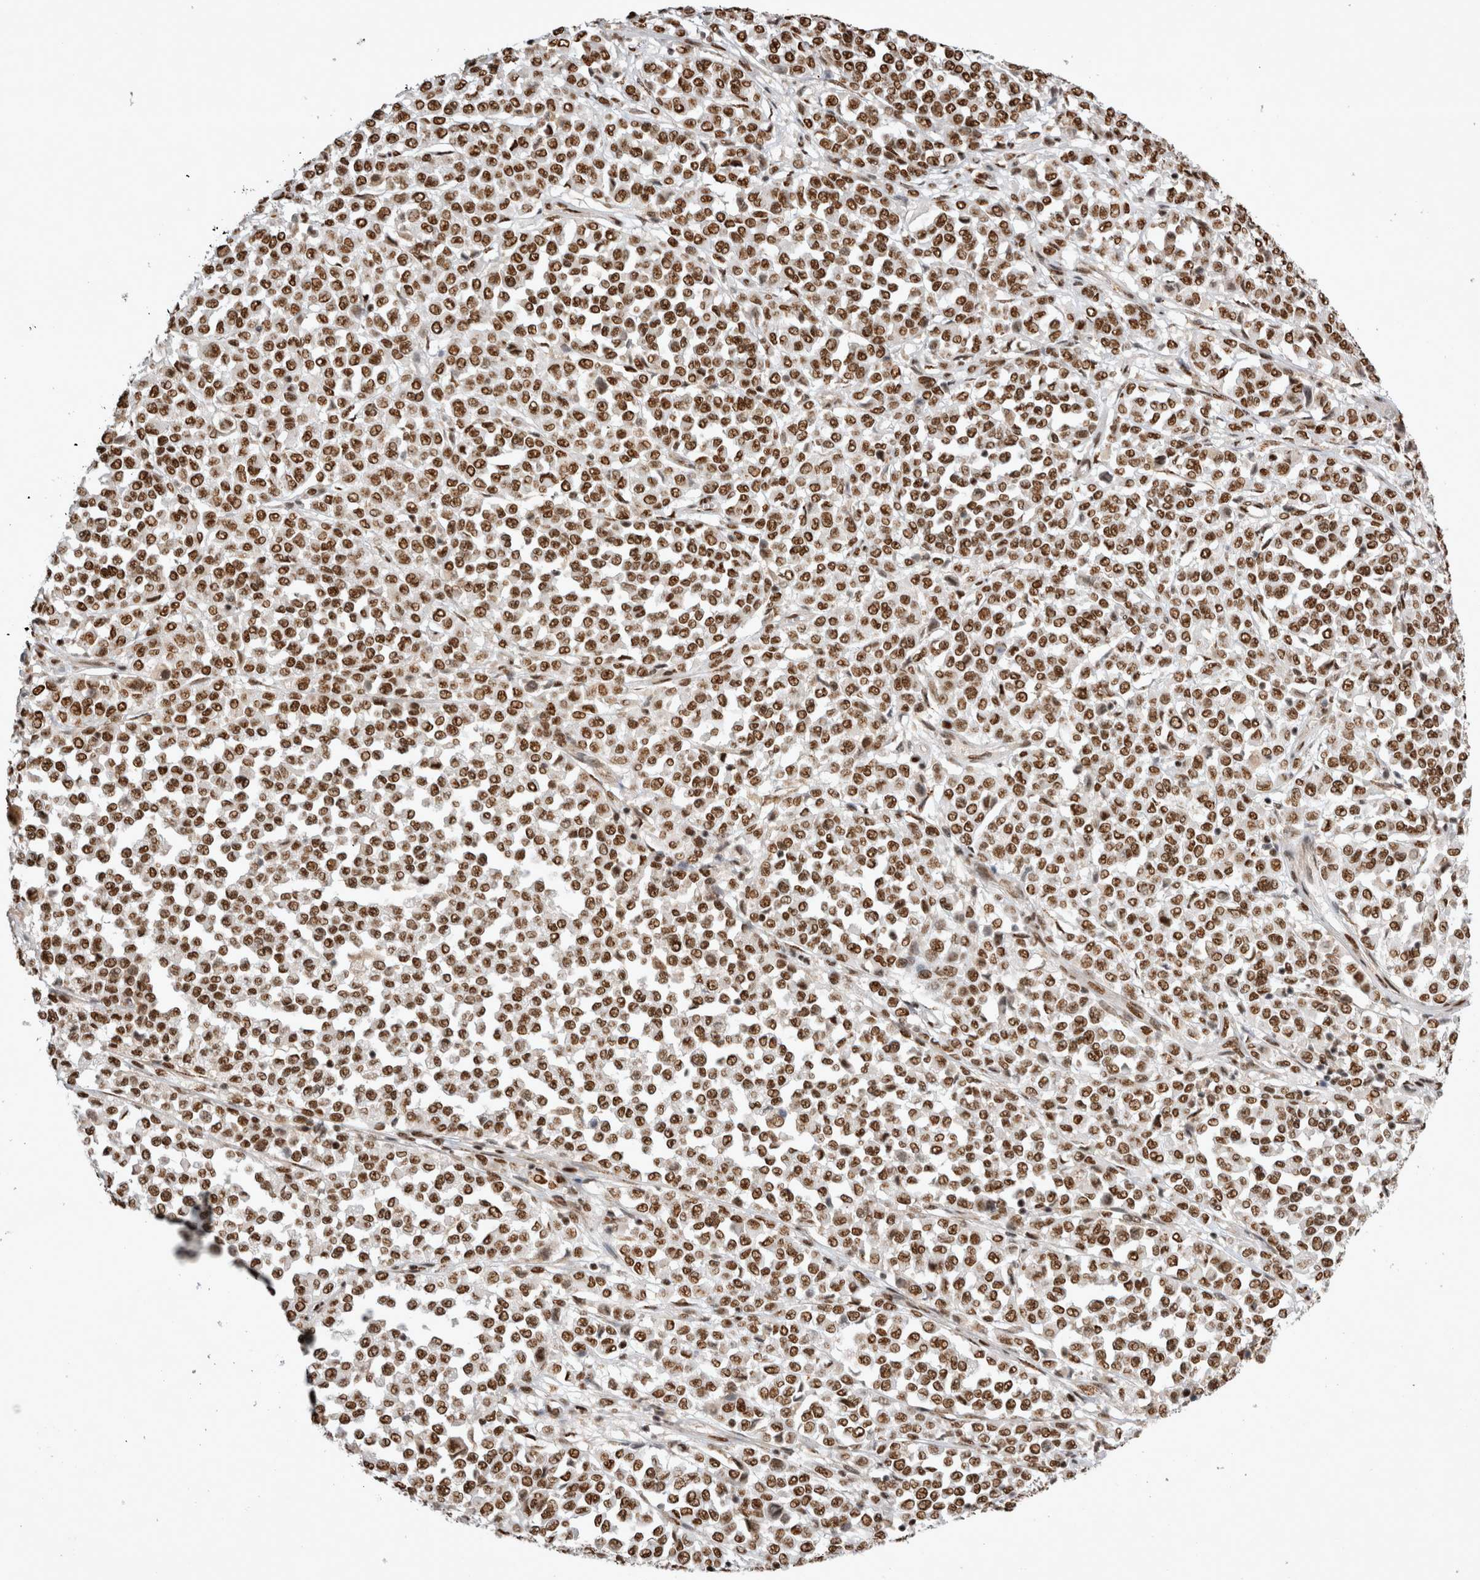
{"staining": {"intensity": "moderate", "quantity": ">75%", "location": "nuclear"}, "tissue": "melanoma", "cell_type": "Tumor cells", "image_type": "cancer", "snomed": [{"axis": "morphology", "description": "Malignant melanoma, Metastatic site"}, {"axis": "topography", "description": "Pancreas"}], "caption": "Melanoma stained with IHC exhibits moderate nuclear staining in approximately >75% of tumor cells. The staining was performed using DAB (3,3'-diaminobenzidine), with brown indicating positive protein expression. Nuclei are stained blue with hematoxylin.", "gene": "EYA2", "patient": {"sex": "female", "age": 30}}